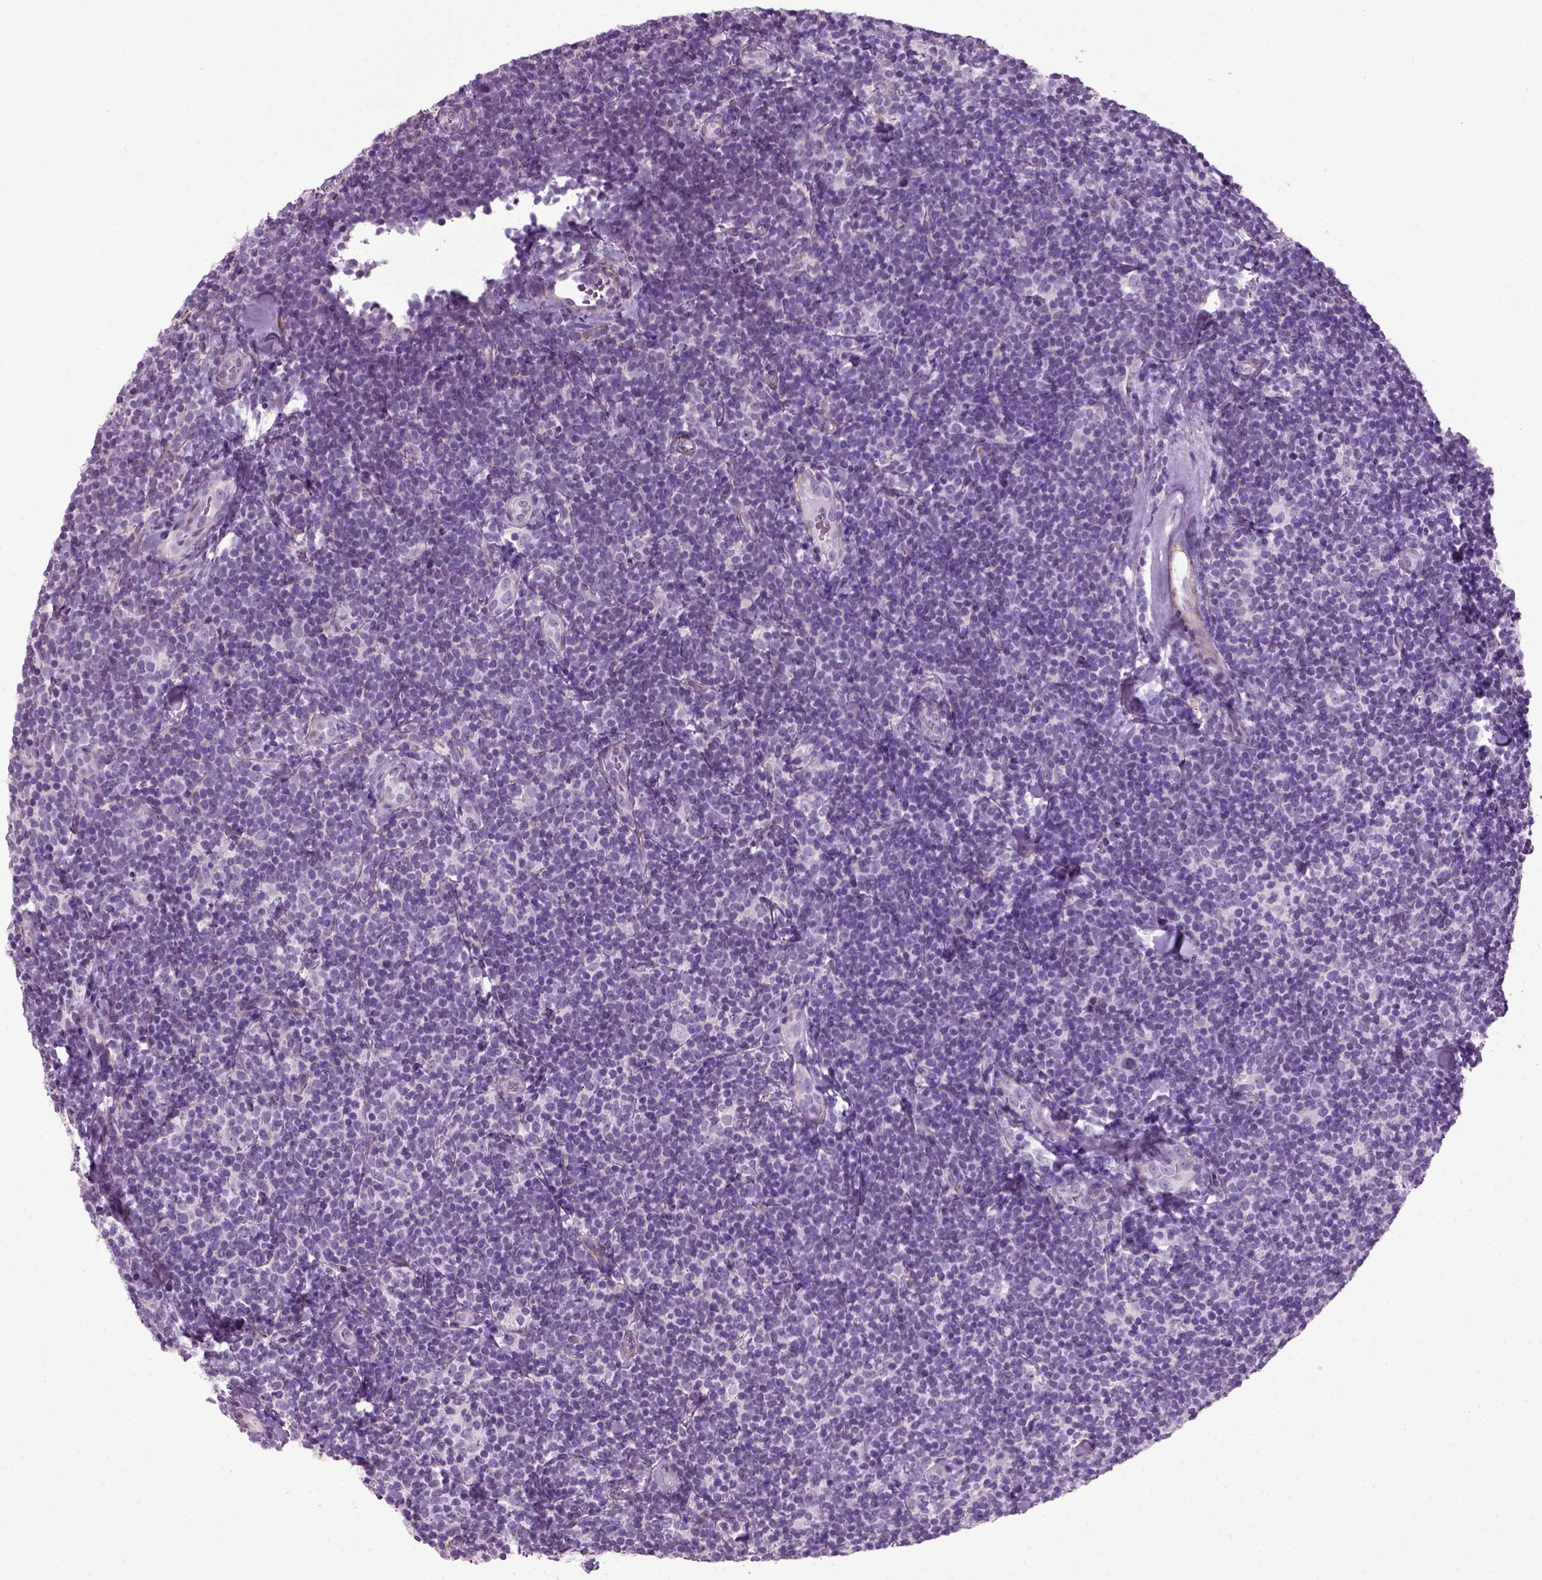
{"staining": {"intensity": "negative", "quantity": "none", "location": "none"}, "tissue": "lymphoma", "cell_type": "Tumor cells", "image_type": "cancer", "snomed": [{"axis": "morphology", "description": "Malignant lymphoma, non-Hodgkin's type, Low grade"}, {"axis": "topography", "description": "Lymph node"}], "caption": "A photomicrograph of lymphoma stained for a protein shows no brown staining in tumor cells.", "gene": "FAM161A", "patient": {"sex": "female", "age": 56}}